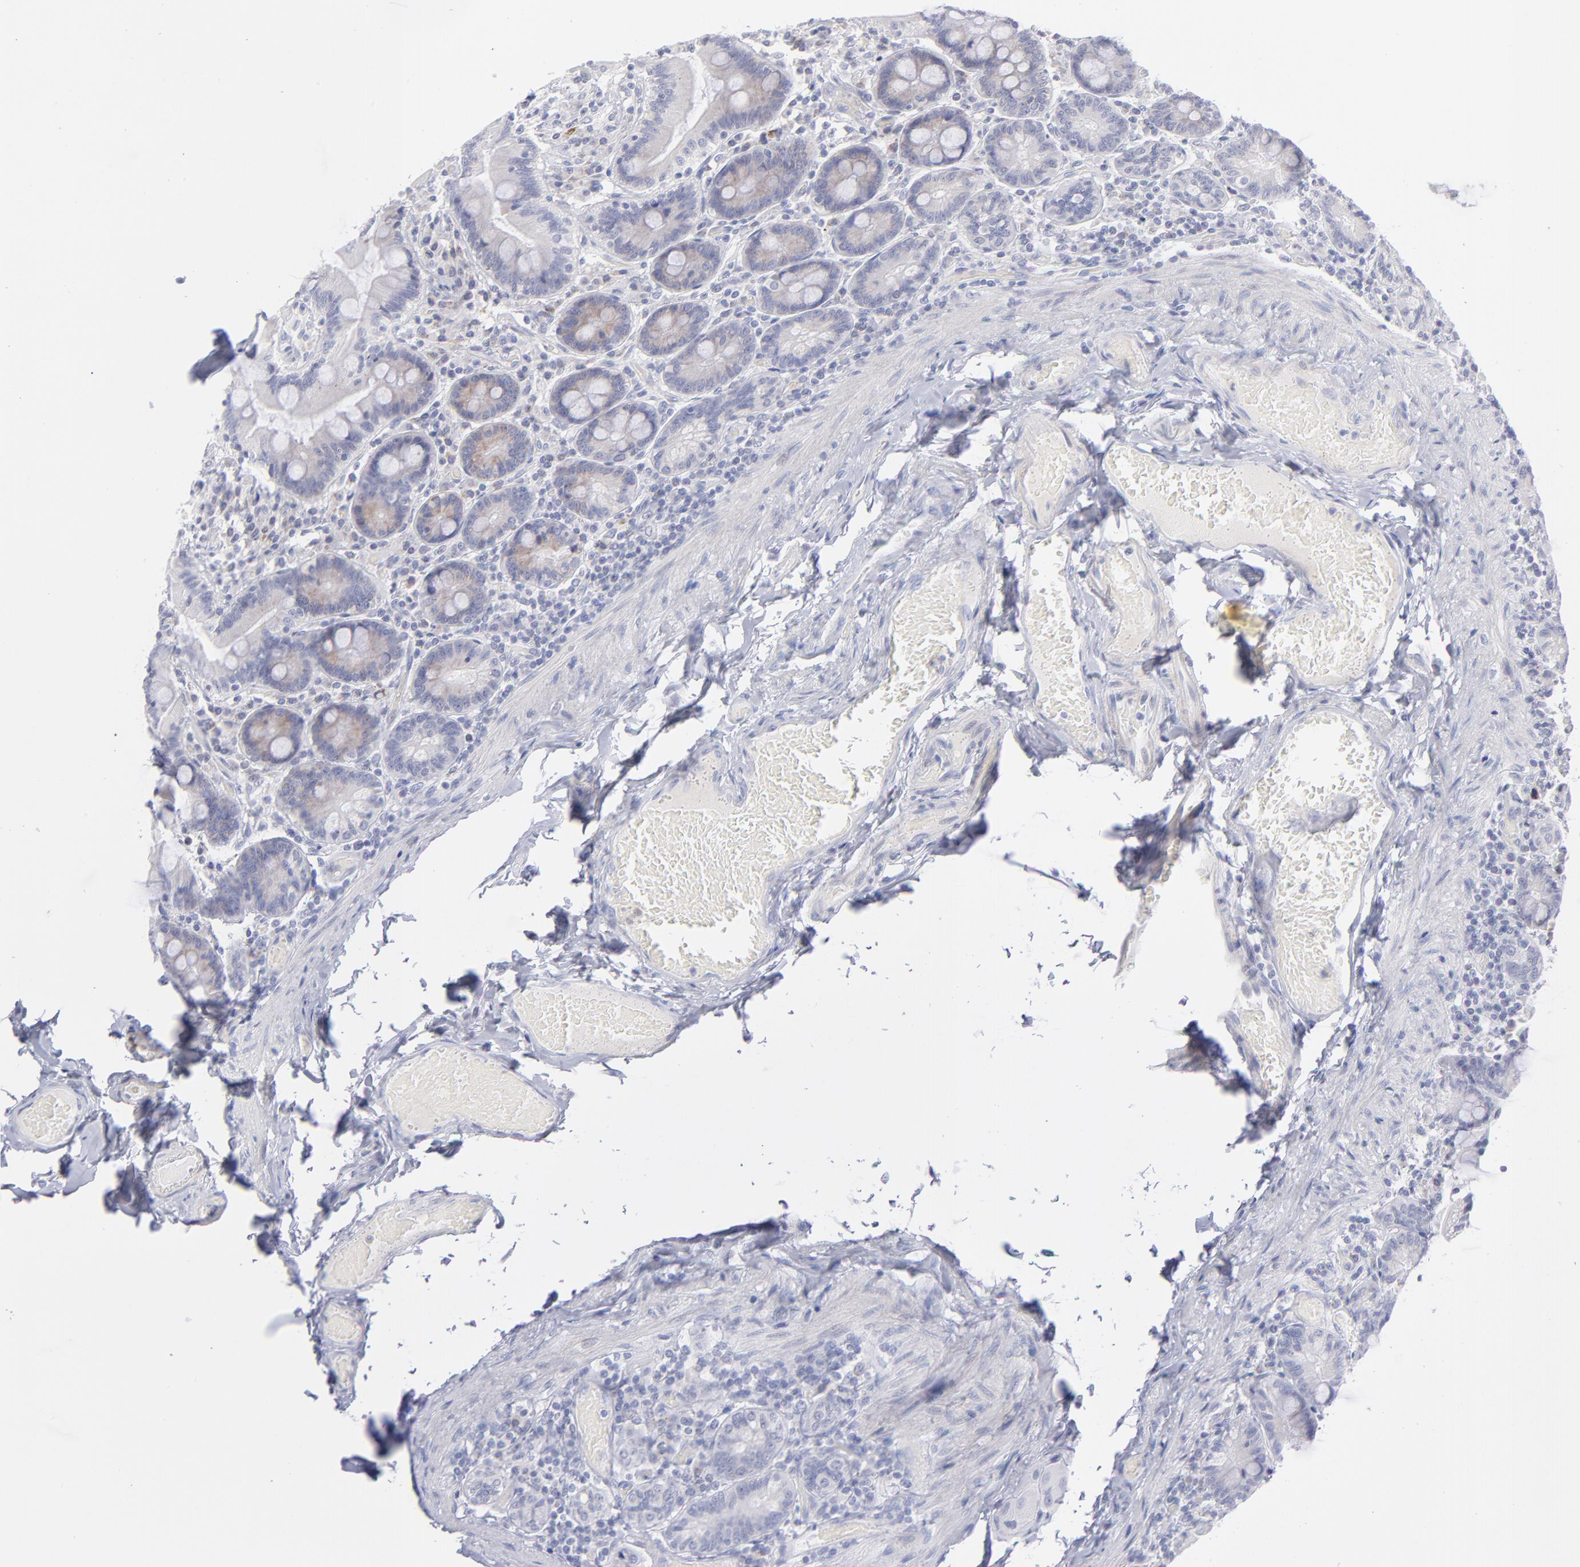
{"staining": {"intensity": "weak", "quantity": "25%-75%", "location": "cytoplasmic/membranous"}, "tissue": "duodenum", "cell_type": "Glandular cells", "image_type": "normal", "snomed": [{"axis": "morphology", "description": "Normal tissue, NOS"}, {"axis": "topography", "description": "Duodenum"}], "caption": "Brown immunohistochemical staining in benign duodenum shows weak cytoplasmic/membranous positivity in approximately 25%-75% of glandular cells. (DAB (3,3'-diaminobenzidine) IHC, brown staining for protein, blue staining for nuclei).", "gene": "MTHFD2", "patient": {"sex": "male", "age": 66}}